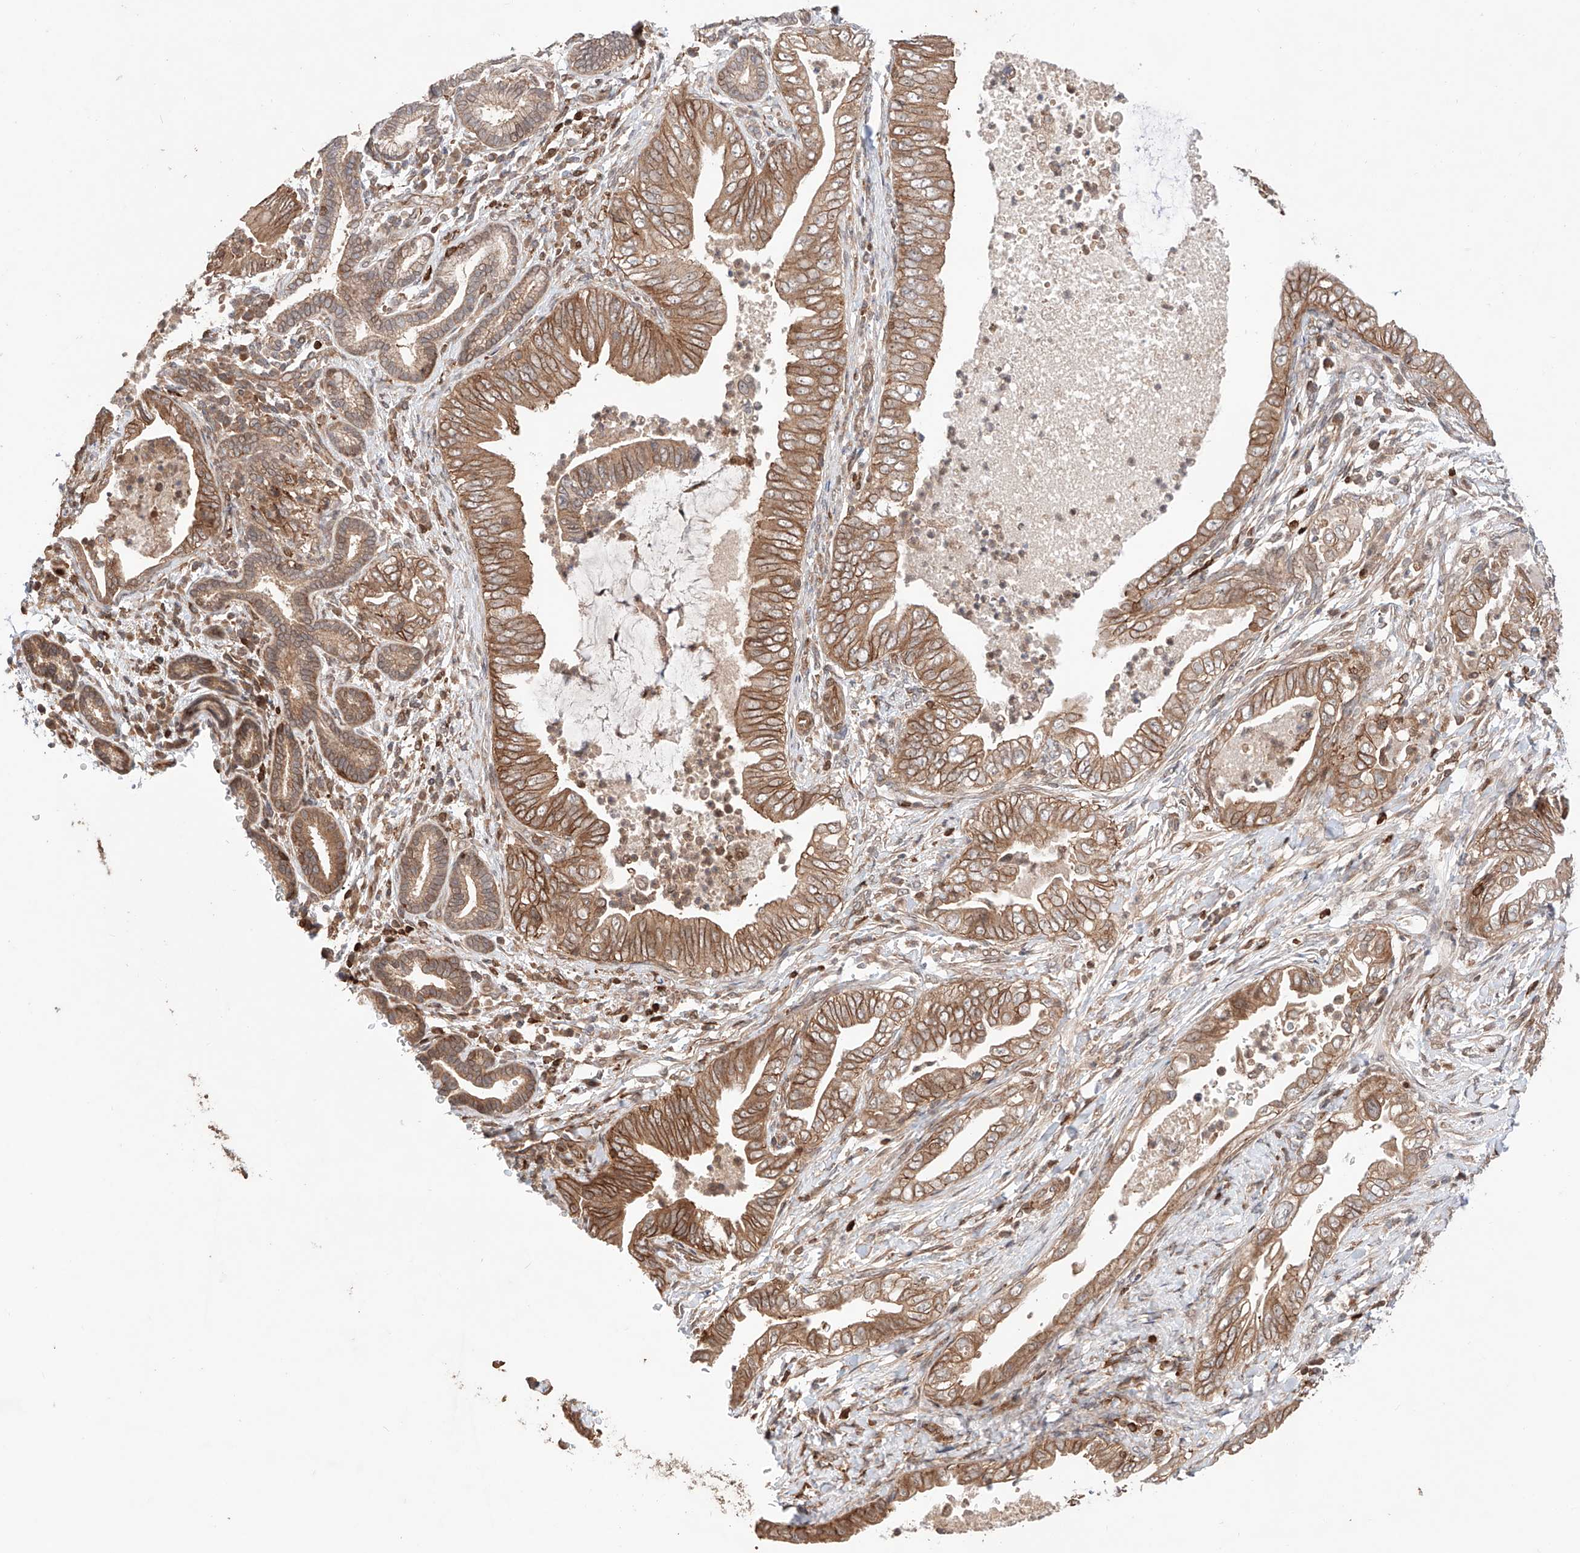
{"staining": {"intensity": "moderate", "quantity": ">75%", "location": "cytoplasmic/membranous"}, "tissue": "pancreatic cancer", "cell_type": "Tumor cells", "image_type": "cancer", "snomed": [{"axis": "morphology", "description": "Adenocarcinoma, NOS"}, {"axis": "topography", "description": "Pancreas"}], "caption": "Pancreatic cancer (adenocarcinoma) stained with DAB (3,3'-diaminobenzidine) IHC displays medium levels of moderate cytoplasmic/membranous staining in approximately >75% of tumor cells.", "gene": "IGSF22", "patient": {"sex": "male", "age": 75}}